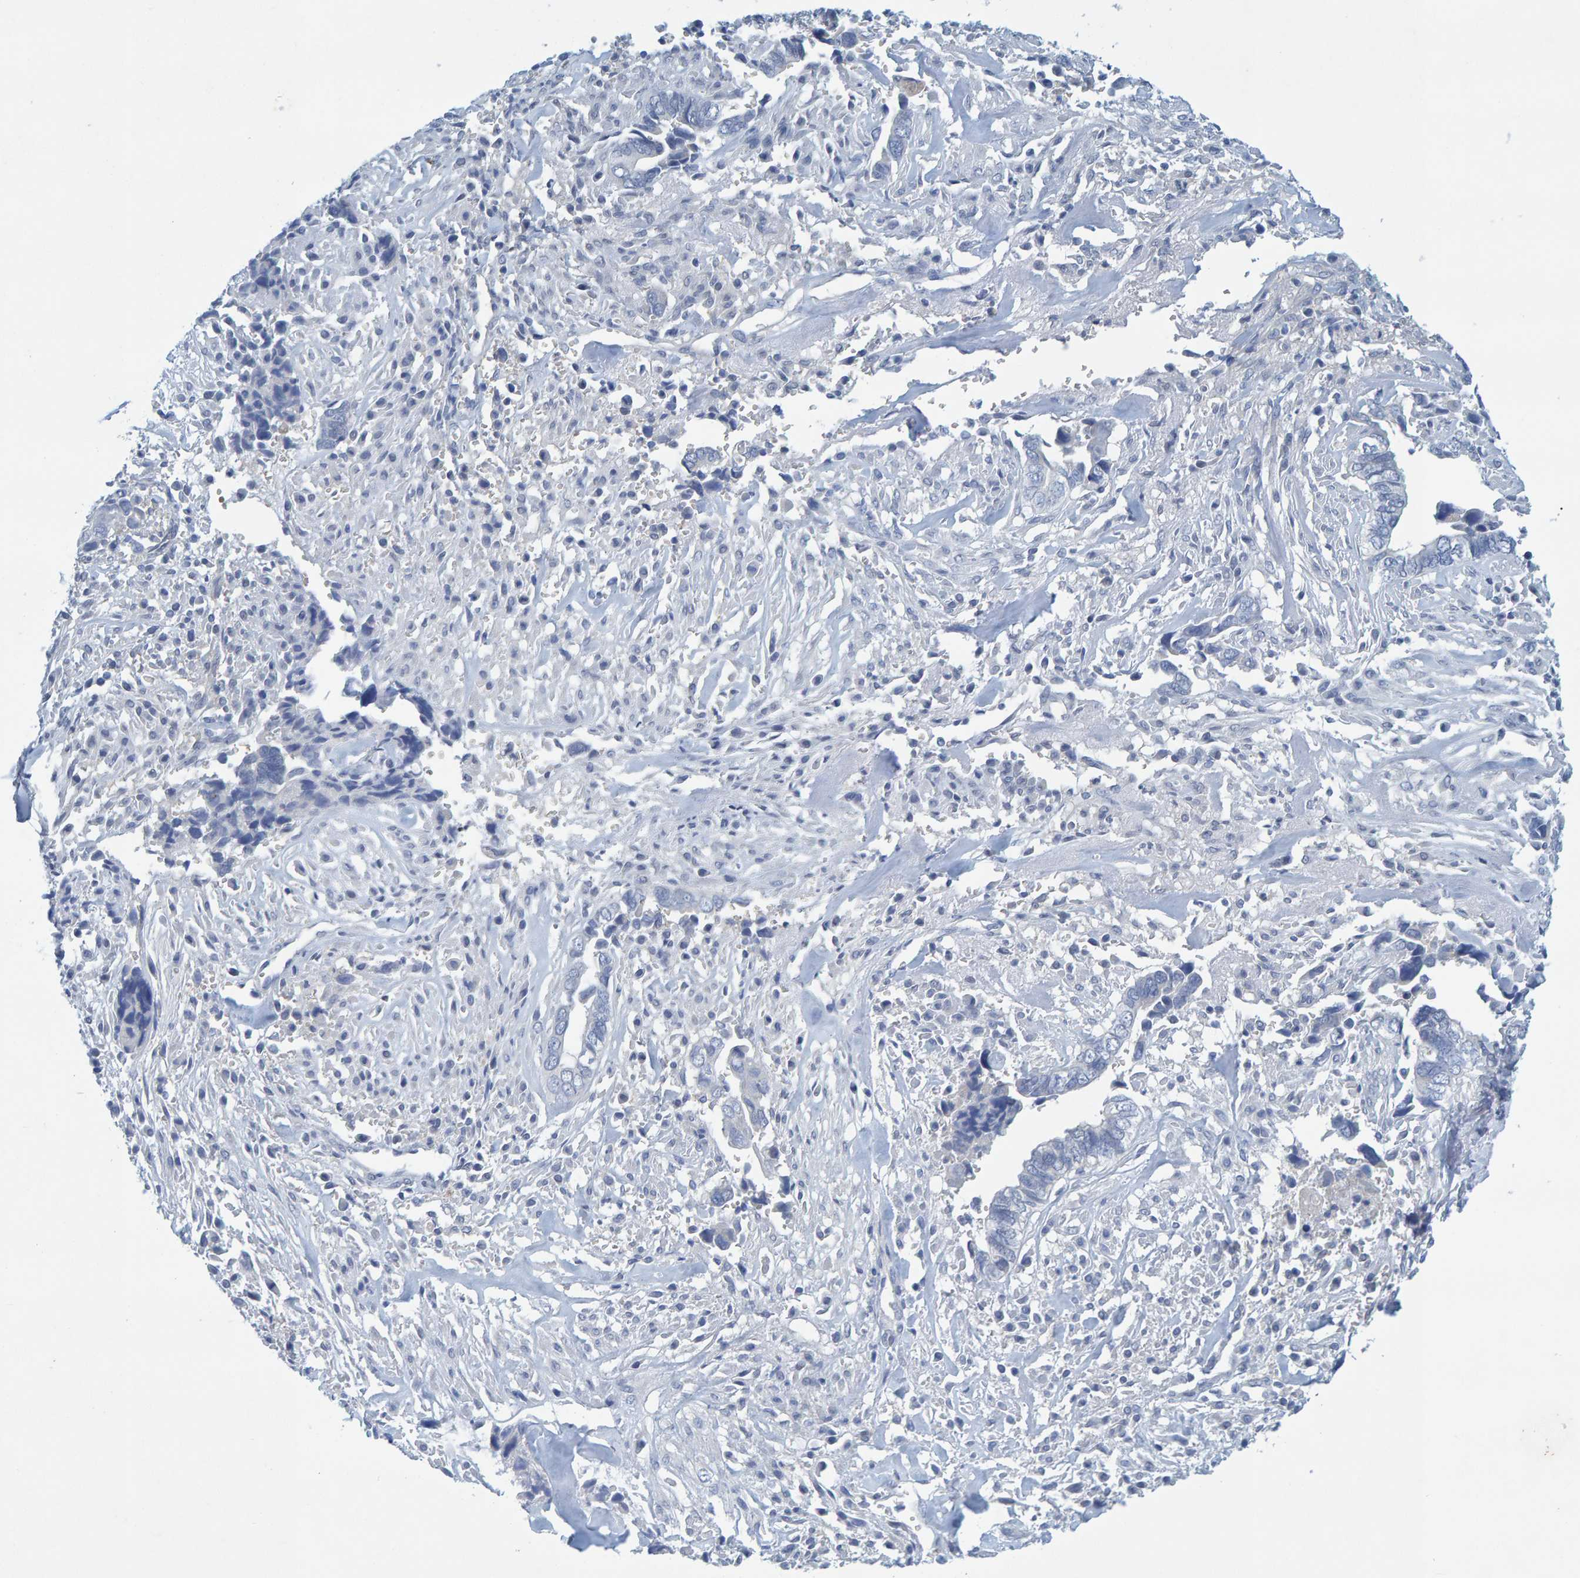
{"staining": {"intensity": "negative", "quantity": "none", "location": "none"}, "tissue": "liver cancer", "cell_type": "Tumor cells", "image_type": "cancer", "snomed": [{"axis": "morphology", "description": "Cholangiocarcinoma"}, {"axis": "topography", "description": "Liver"}], "caption": "High power microscopy photomicrograph of an IHC histopathology image of cholangiocarcinoma (liver), revealing no significant staining in tumor cells.", "gene": "ALAD", "patient": {"sex": "female", "age": 79}}